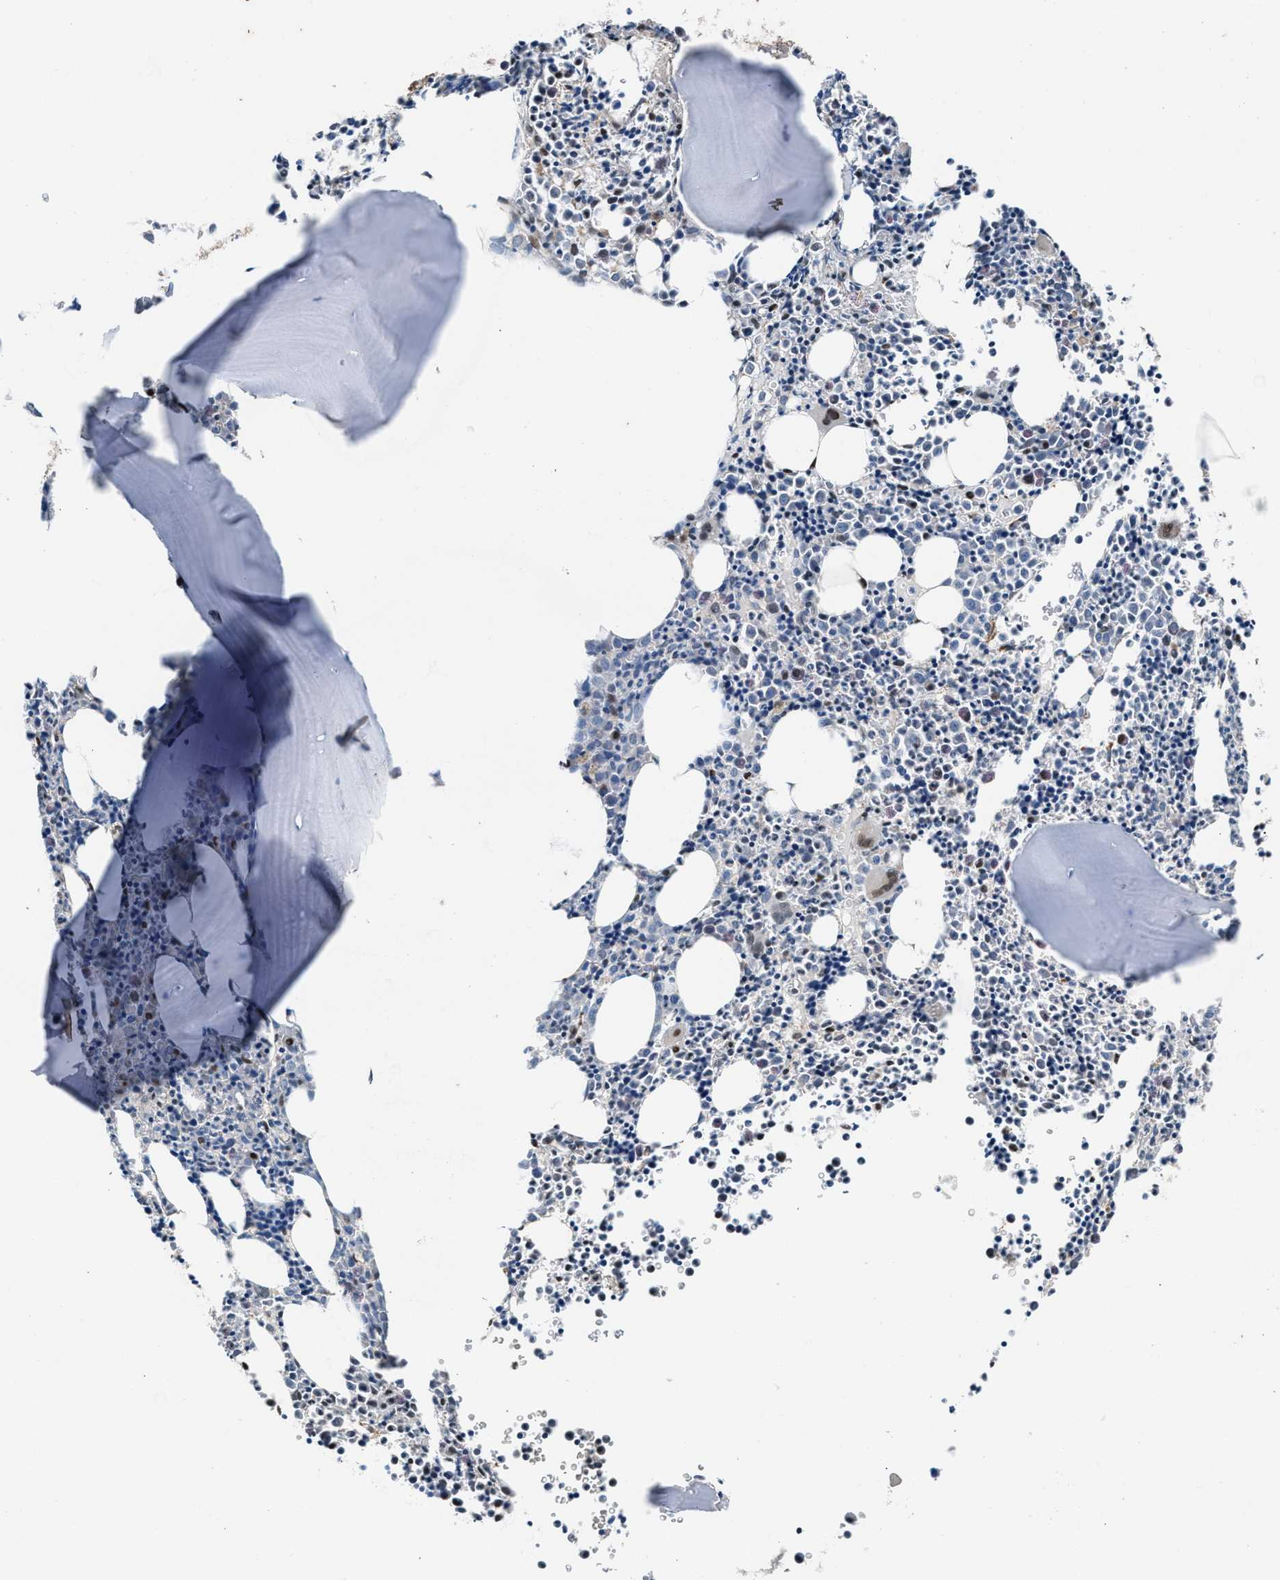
{"staining": {"intensity": "moderate", "quantity": "<25%", "location": "cytoplasmic/membranous,nuclear"}, "tissue": "bone marrow", "cell_type": "Hematopoietic cells", "image_type": "normal", "snomed": [{"axis": "morphology", "description": "Normal tissue, NOS"}, {"axis": "morphology", "description": "Inflammation, NOS"}, {"axis": "topography", "description": "Bone marrow"}], "caption": "High-power microscopy captured an immunohistochemistry image of unremarkable bone marrow, revealing moderate cytoplasmic/membranous,nuclear staining in approximately <25% of hematopoietic cells.", "gene": "PRRC2B", "patient": {"sex": "male", "age": 31}}